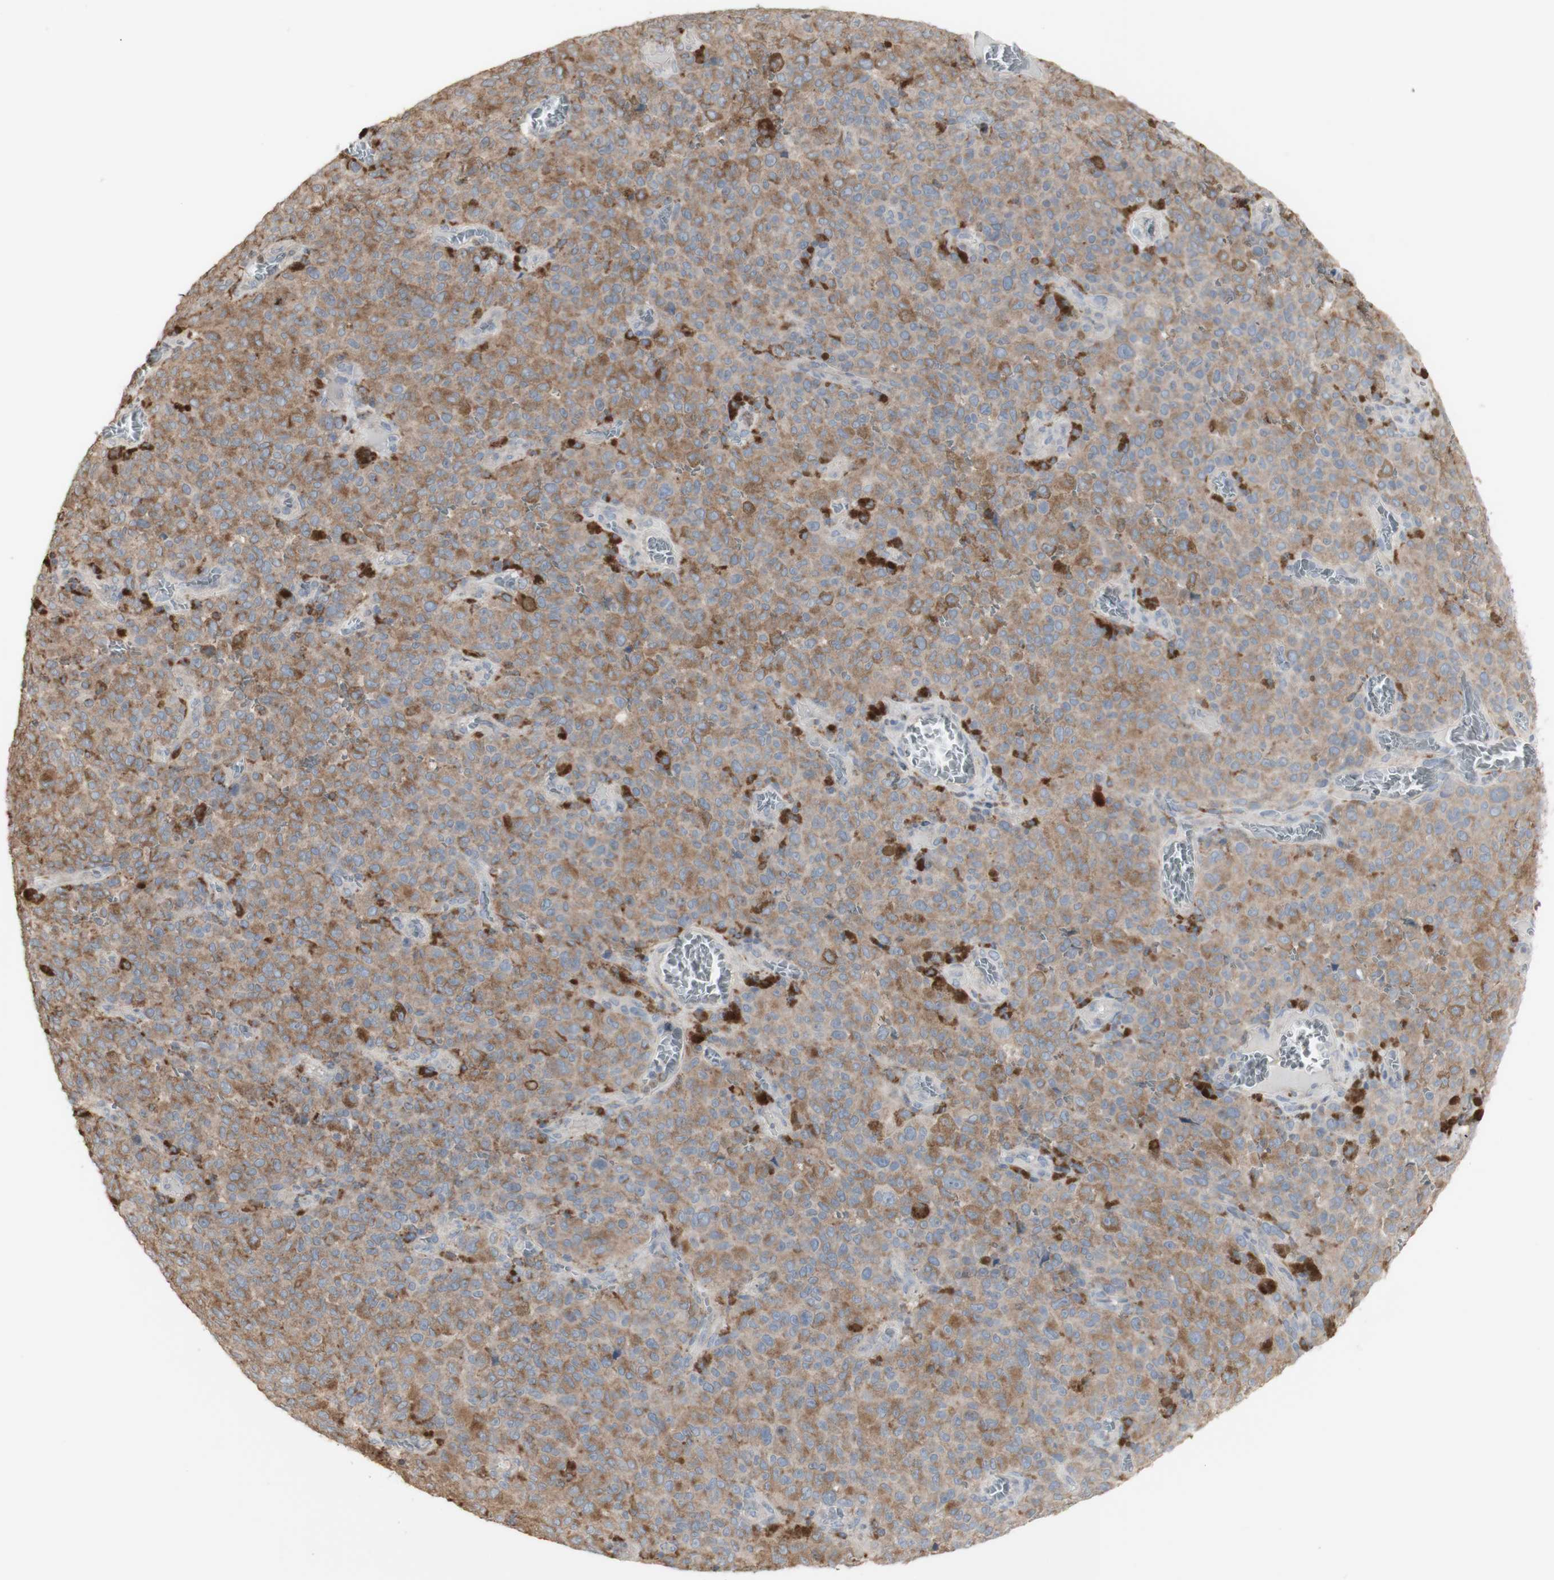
{"staining": {"intensity": "weak", "quantity": ">75%", "location": "cytoplasmic/membranous"}, "tissue": "melanoma", "cell_type": "Tumor cells", "image_type": "cancer", "snomed": [{"axis": "morphology", "description": "Malignant melanoma, NOS"}, {"axis": "topography", "description": "Skin"}], "caption": "Immunohistochemistry (IHC) histopathology image of neoplastic tissue: malignant melanoma stained using immunohistochemistry (IHC) demonstrates low levels of weak protein expression localized specifically in the cytoplasmic/membranous of tumor cells, appearing as a cytoplasmic/membranous brown color.", "gene": "ATP6V1E1", "patient": {"sex": "female", "age": 82}}